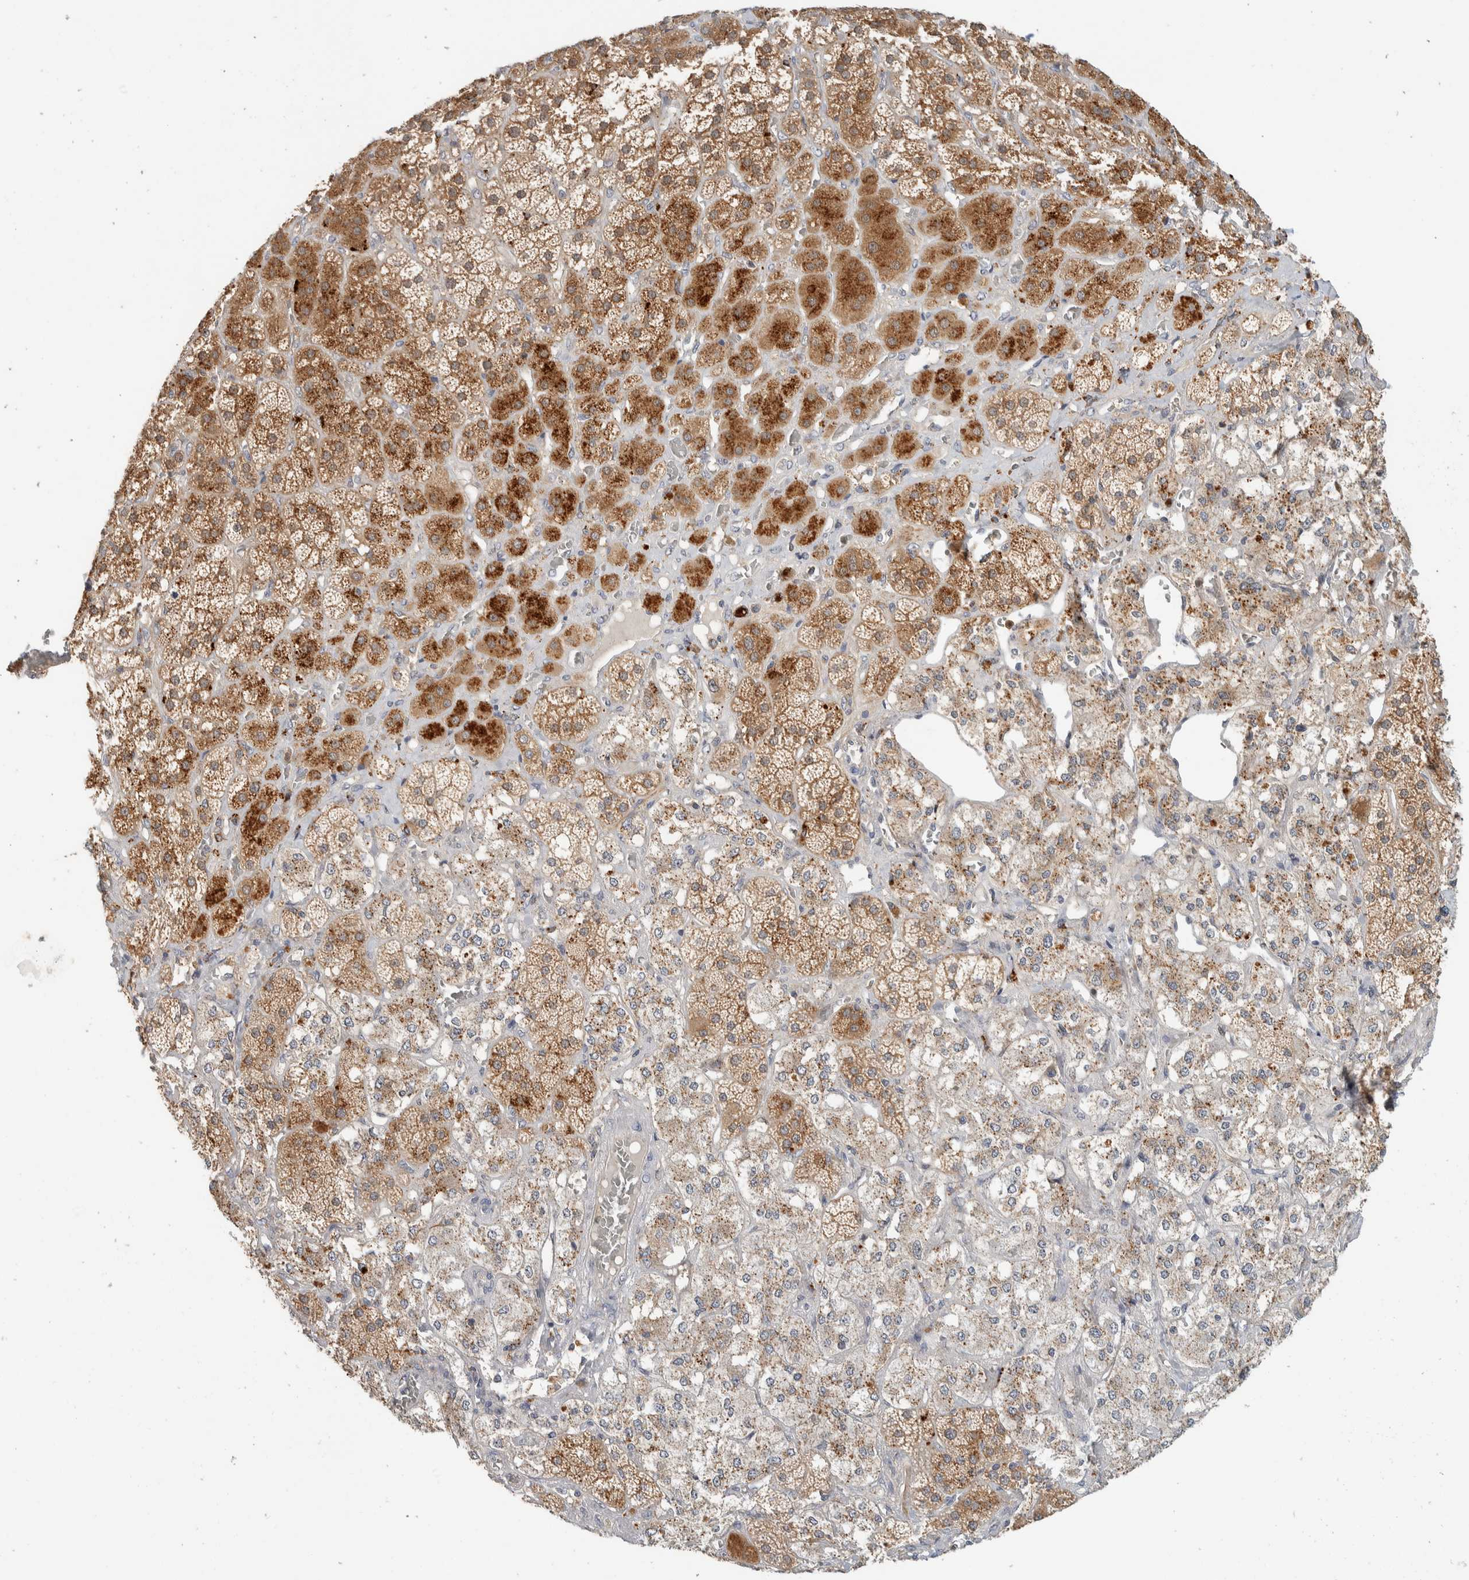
{"staining": {"intensity": "moderate", "quantity": "25%-75%", "location": "cytoplasmic/membranous"}, "tissue": "adrenal gland", "cell_type": "Glandular cells", "image_type": "normal", "snomed": [{"axis": "morphology", "description": "Normal tissue, NOS"}, {"axis": "topography", "description": "Adrenal gland"}], "caption": "Protein analysis of benign adrenal gland reveals moderate cytoplasmic/membranous expression in approximately 25%-75% of glandular cells.", "gene": "GCLM", "patient": {"sex": "male", "age": 57}}